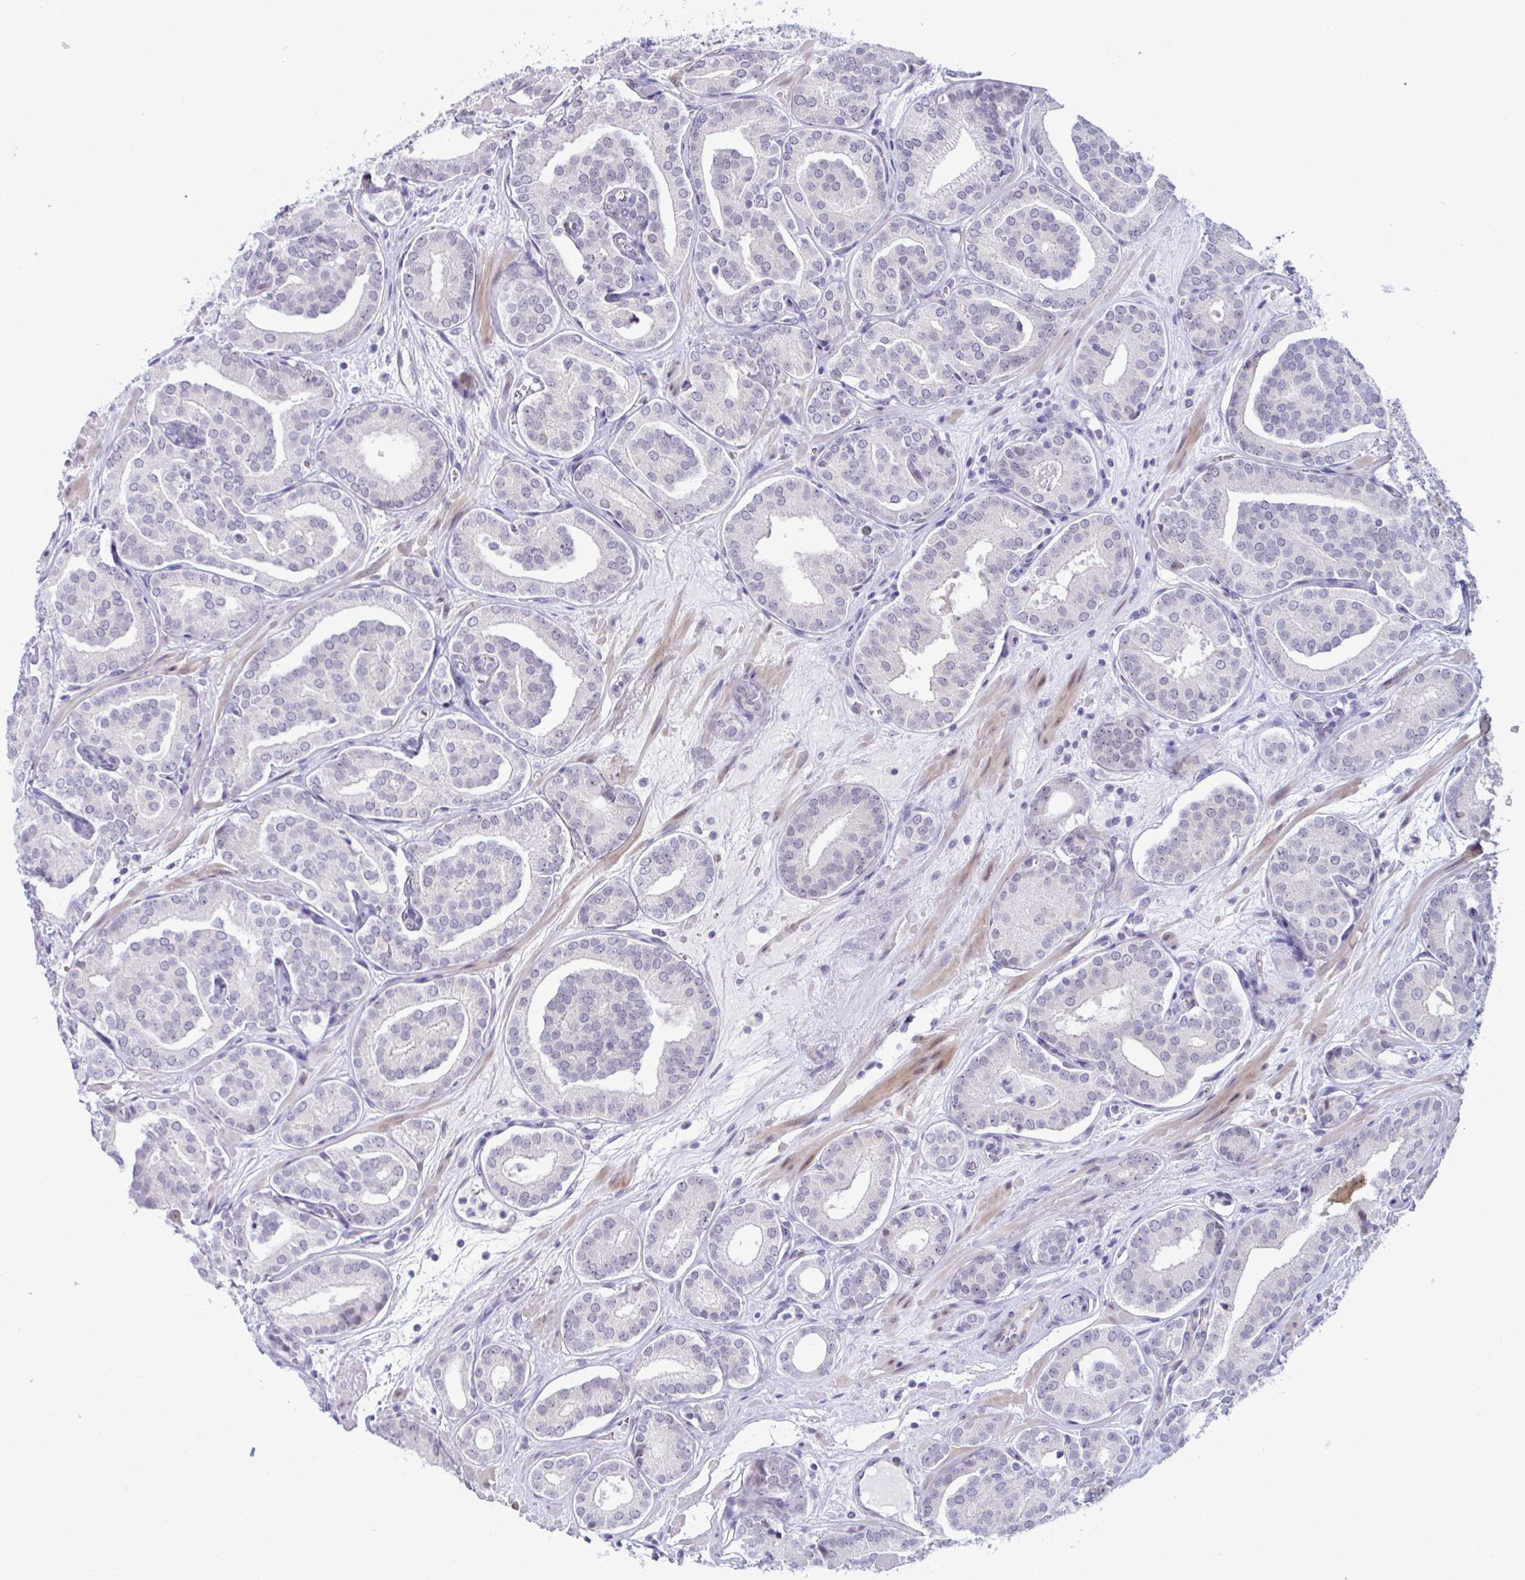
{"staining": {"intensity": "negative", "quantity": "none", "location": "none"}, "tissue": "prostate cancer", "cell_type": "Tumor cells", "image_type": "cancer", "snomed": [{"axis": "morphology", "description": "Adenocarcinoma, High grade"}, {"axis": "topography", "description": "Prostate"}], "caption": "An immunohistochemistry micrograph of prostate adenocarcinoma (high-grade) is shown. There is no staining in tumor cells of prostate adenocarcinoma (high-grade). (Brightfield microscopy of DAB IHC at high magnification).", "gene": "USP35", "patient": {"sex": "male", "age": 66}}